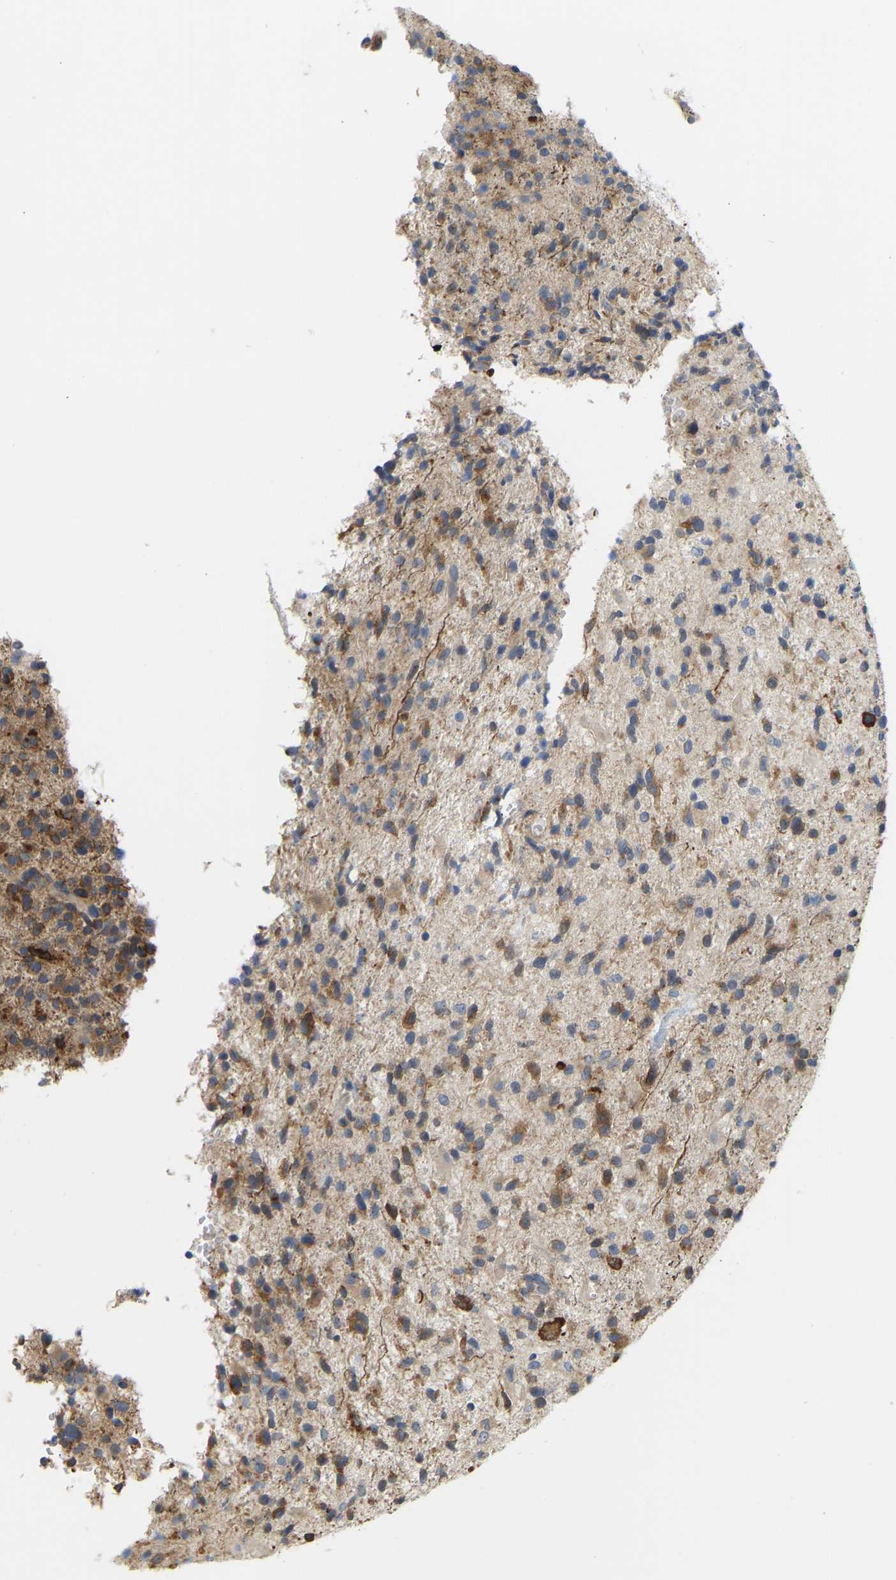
{"staining": {"intensity": "moderate", "quantity": ">75%", "location": "cytoplasmic/membranous"}, "tissue": "glioma", "cell_type": "Tumor cells", "image_type": "cancer", "snomed": [{"axis": "morphology", "description": "Glioma, malignant, High grade"}, {"axis": "topography", "description": "Brain"}], "caption": "Glioma was stained to show a protein in brown. There is medium levels of moderate cytoplasmic/membranous staining in approximately >75% of tumor cells. The staining was performed using DAB (3,3'-diaminobenzidine) to visualize the protein expression in brown, while the nuclei were stained in blue with hematoxylin (Magnification: 20x).", "gene": "BEND3", "patient": {"sex": "male", "age": 72}}